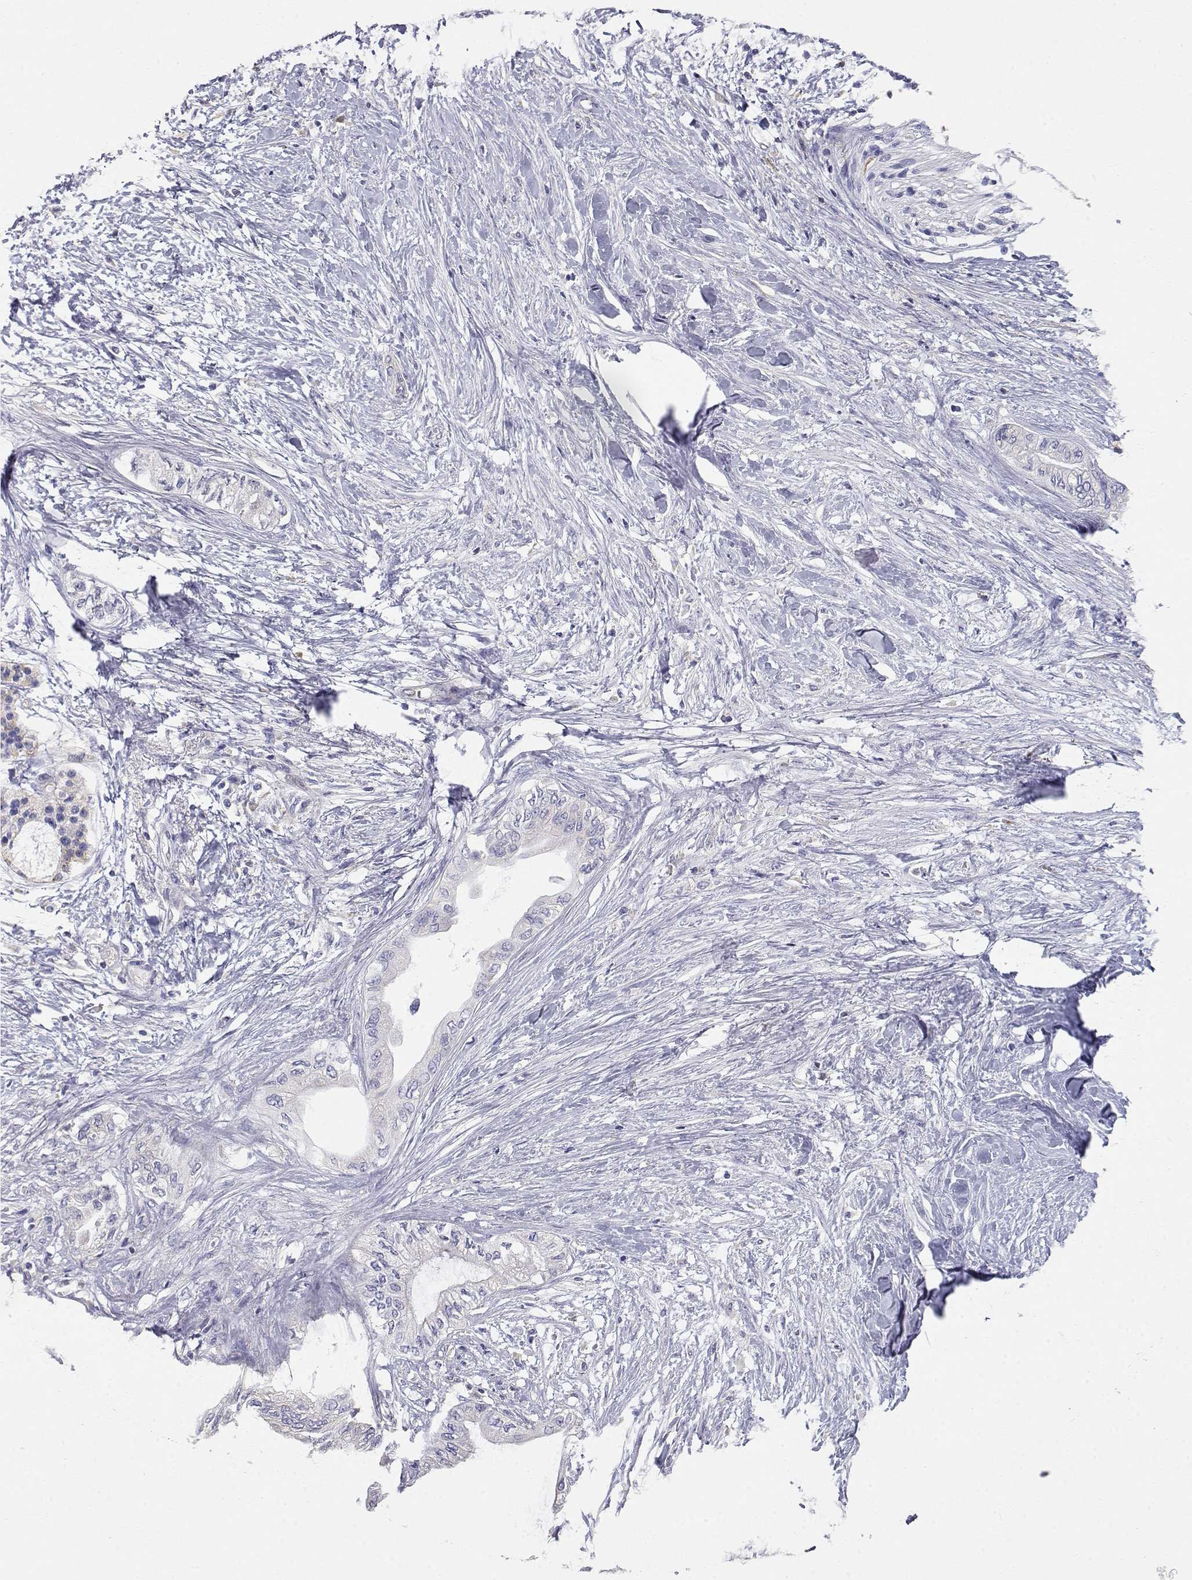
{"staining": {"intensity": "negative", "quantity": "none", "location": "none"}, "tissue": "pancreatic cancer", "cell_type": "Tumor cells", "image_type": "cancer", "snomed": [{"axis": "morphology", "description": "Normal tissue, NOS"}, {"axis": "morphology", "description": "Adenocarcinoma, NOS"}, {"axis": "topography", "description": "Pancreas"}, {"axis": "topography", "description": "Duodenum"}], "caption": "This photomicrograph is of pancreatic cancer (adenocarcinoma) stained with immunohistochemistry to label a protein in brown with the nuclei are counter-stained blue. There is no expression in tumor cells.", "gene": "ADA", "patient": {"sex": "female", "age": 60}}